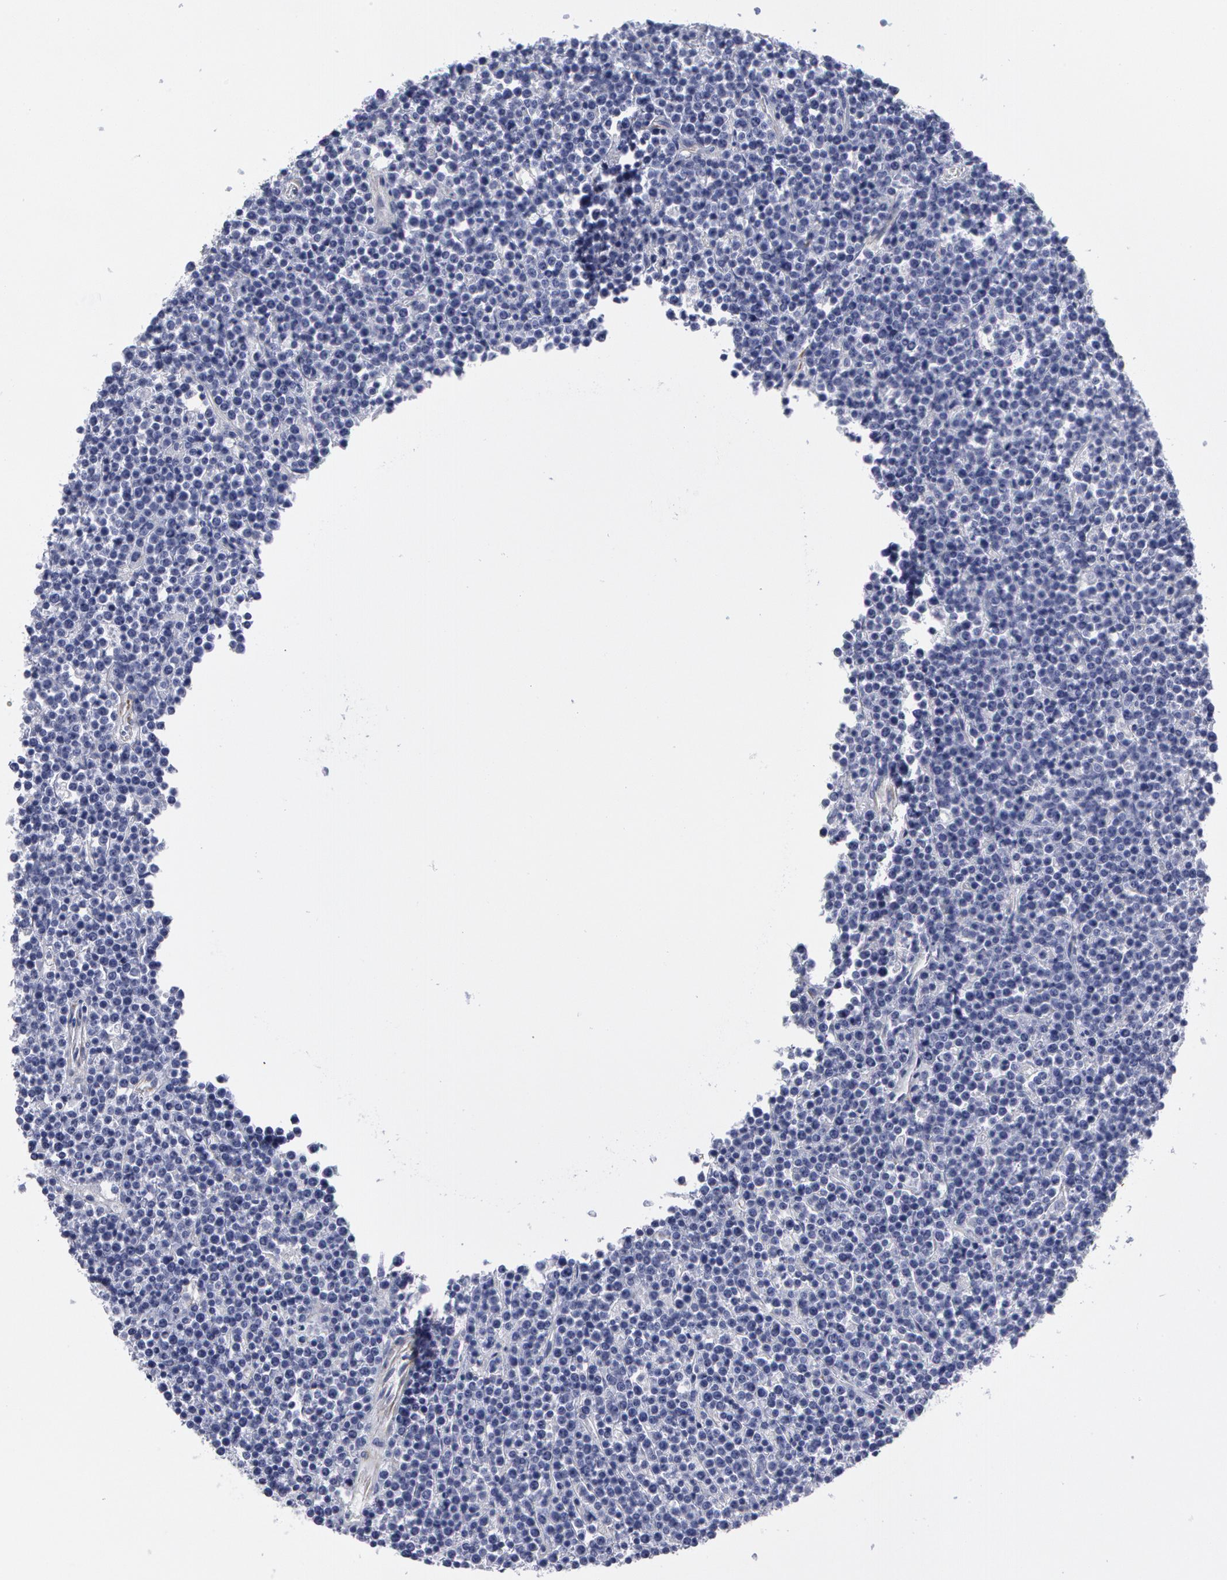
{"staining": {"intensity": "negative", "quantity": "none", "location": "none"}, "tissue": "lymphoma", "cell_type": "Tumor cells", "image_type": "cancer", "snomed": [{"axis": "morphology", "description": "Malignant lymphoma, non-Hodgkin's type, High grade"}, {"axis": "topography", "description": "Ovary"}], "caption": "Human high-grade malignant lymphoma, non-Hodgkin's type stained for a protein using immunohistochemistry (IHC) shows no staining in tumor cells.", "gene": "SMC1B", "patient": {"sex": "female", "age": 56}}